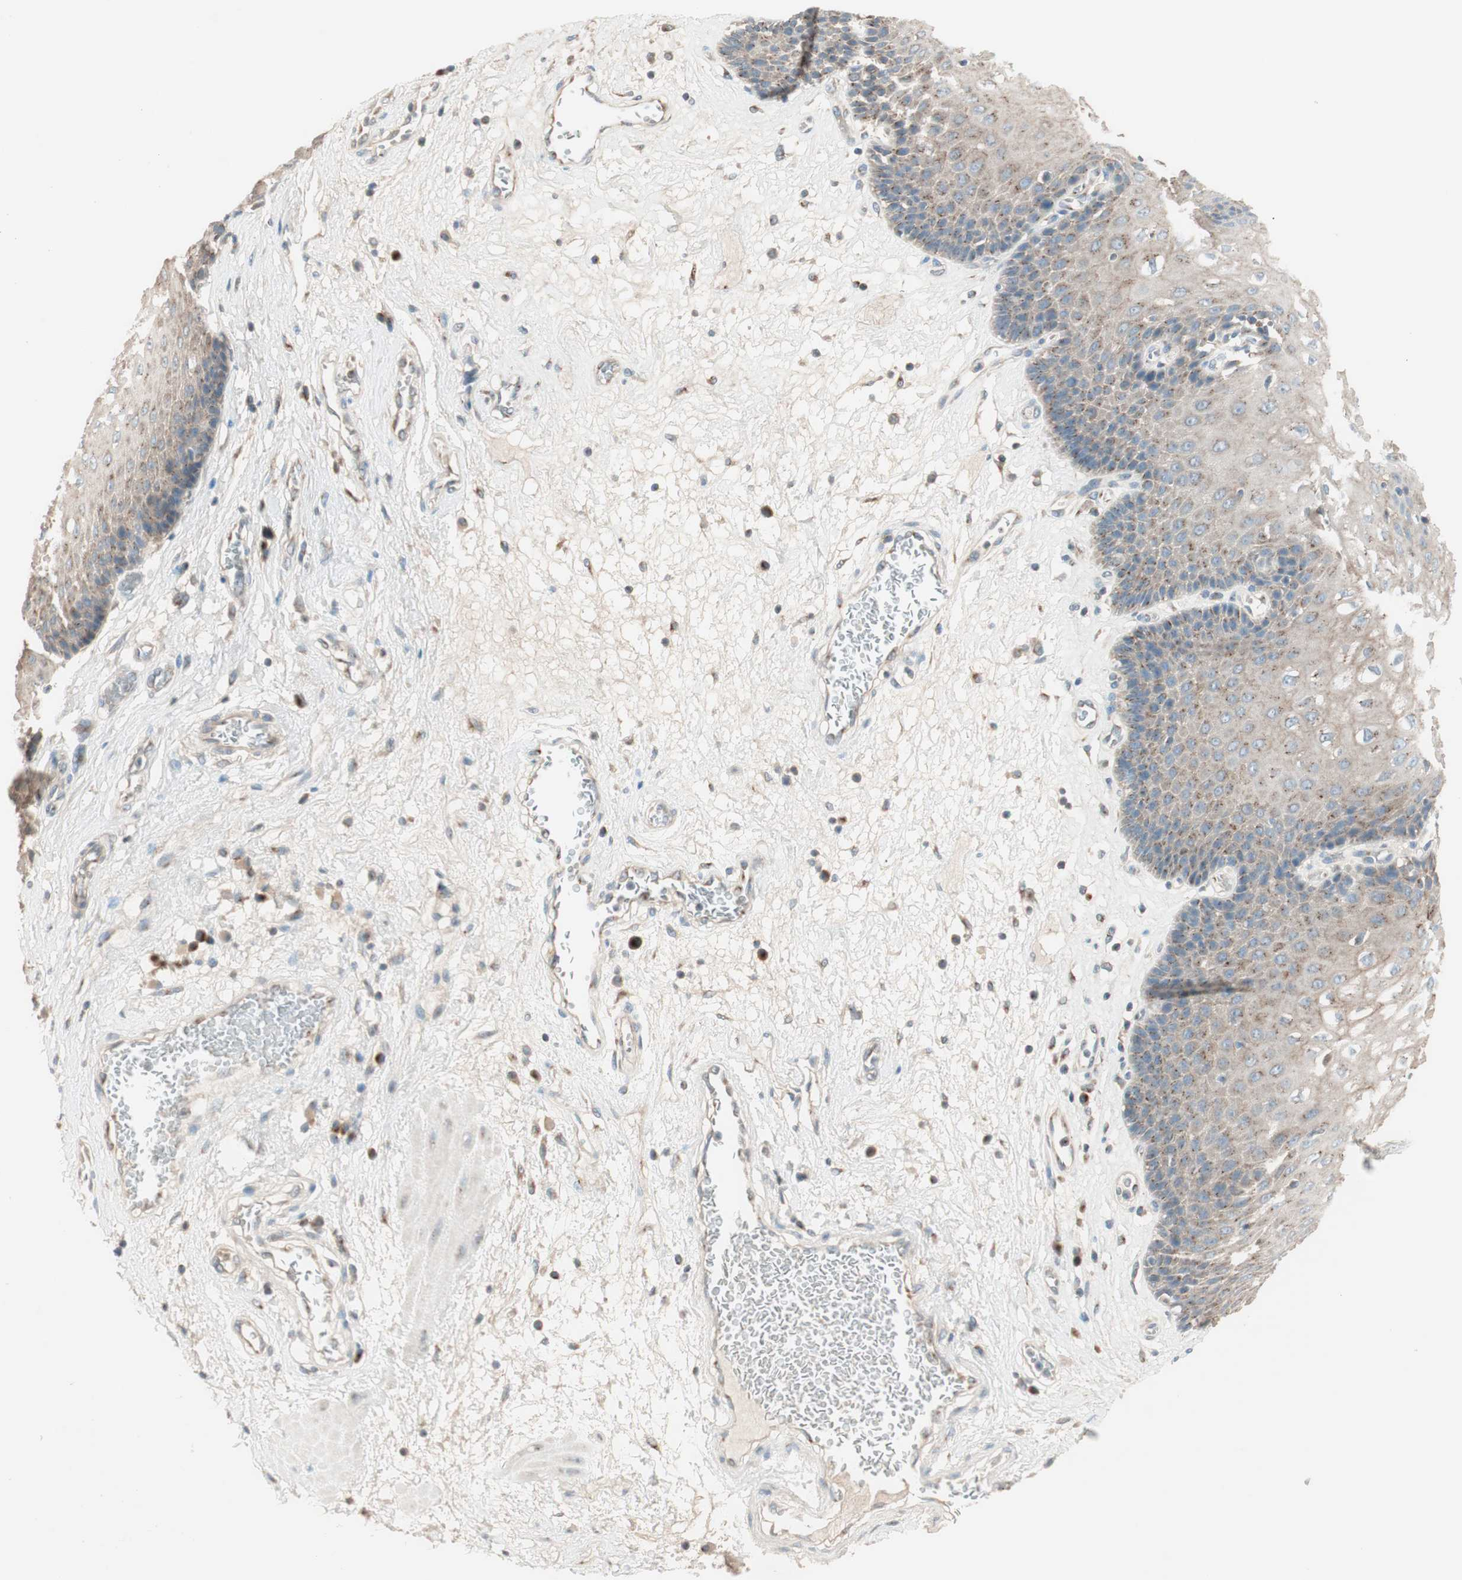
{"staining": {"intensity": "moderate", "quantity": "25%-75%", "location": "cytoplasmic/membranous"}, "tissue": "esophagus", "cell_type": "Squamous epithelial cells", "image_type": "normal", "snomed": [{"axis": "morphology", "description": "Normal tissue, NOS"}, {"axis": "topography", "description": "Esophagus"}], "caption": "High-magnification brightfield microscopy of benign esophagus stained with DAB (brown) and counterstained with hematoxylin (blue). squamous epithelial cells exhibit moderate cytoplasmic/membranous expression is present in approximately25%-75% of cells.", "gene": "SEC16A", "patient": {"sex": "male", "age": 48}}